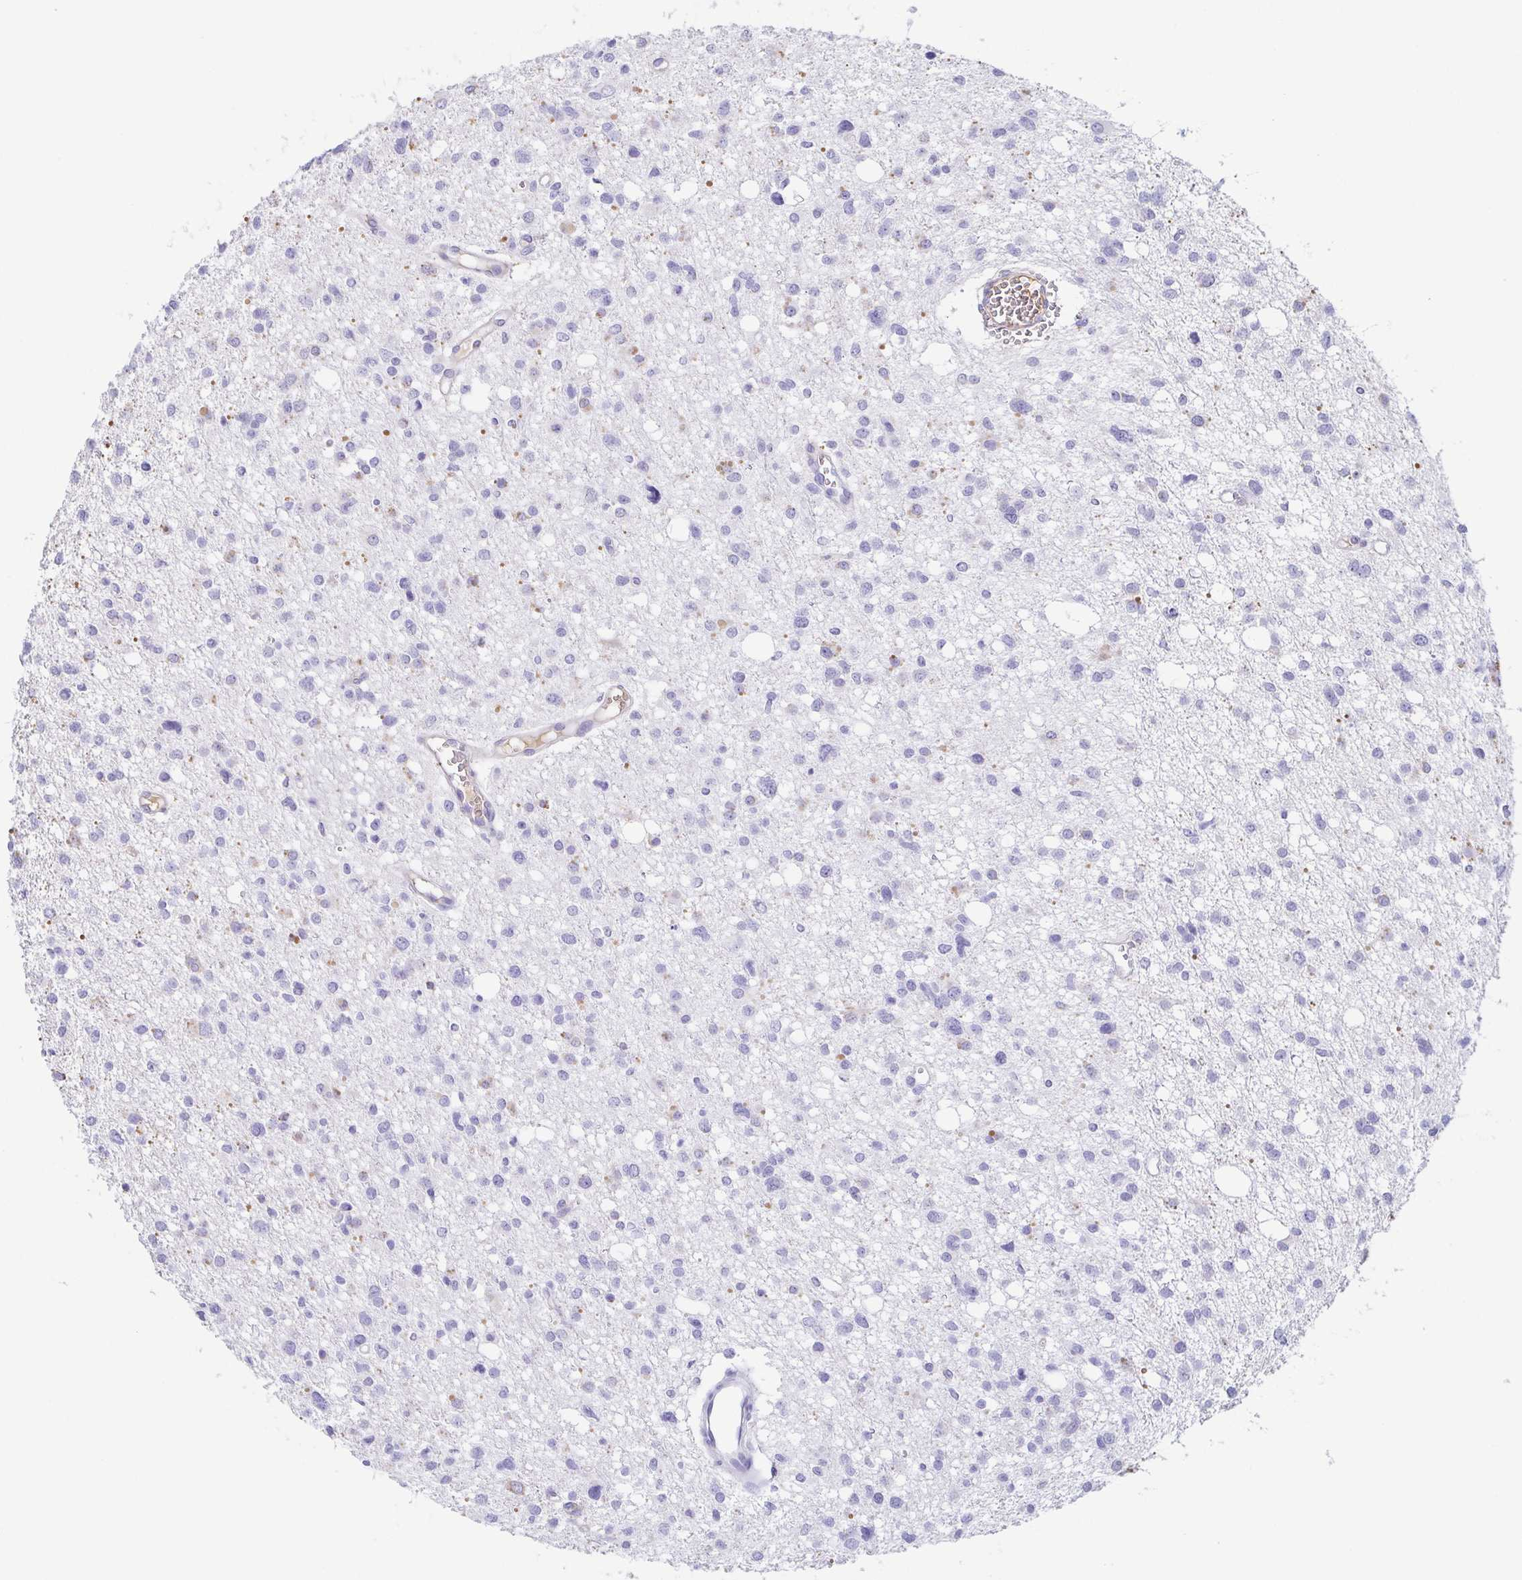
{"staining": {"intensity": "negative", "quantity": "none", "location": "none"}, "tissue": "glioma", "cell_type": "Tumor cells", "image_type": "cancer", "snomed": [{"axis": "morphology", "description": "Glioma, malignant, High grade"}, {"axis": "topography", "description": "Brain"}], "caption": "A histopathology image of human glioma is negative for staining in tumor cells.", "gene": "LDLRAD1", "patient": {"sex": "male", "age": 23}}